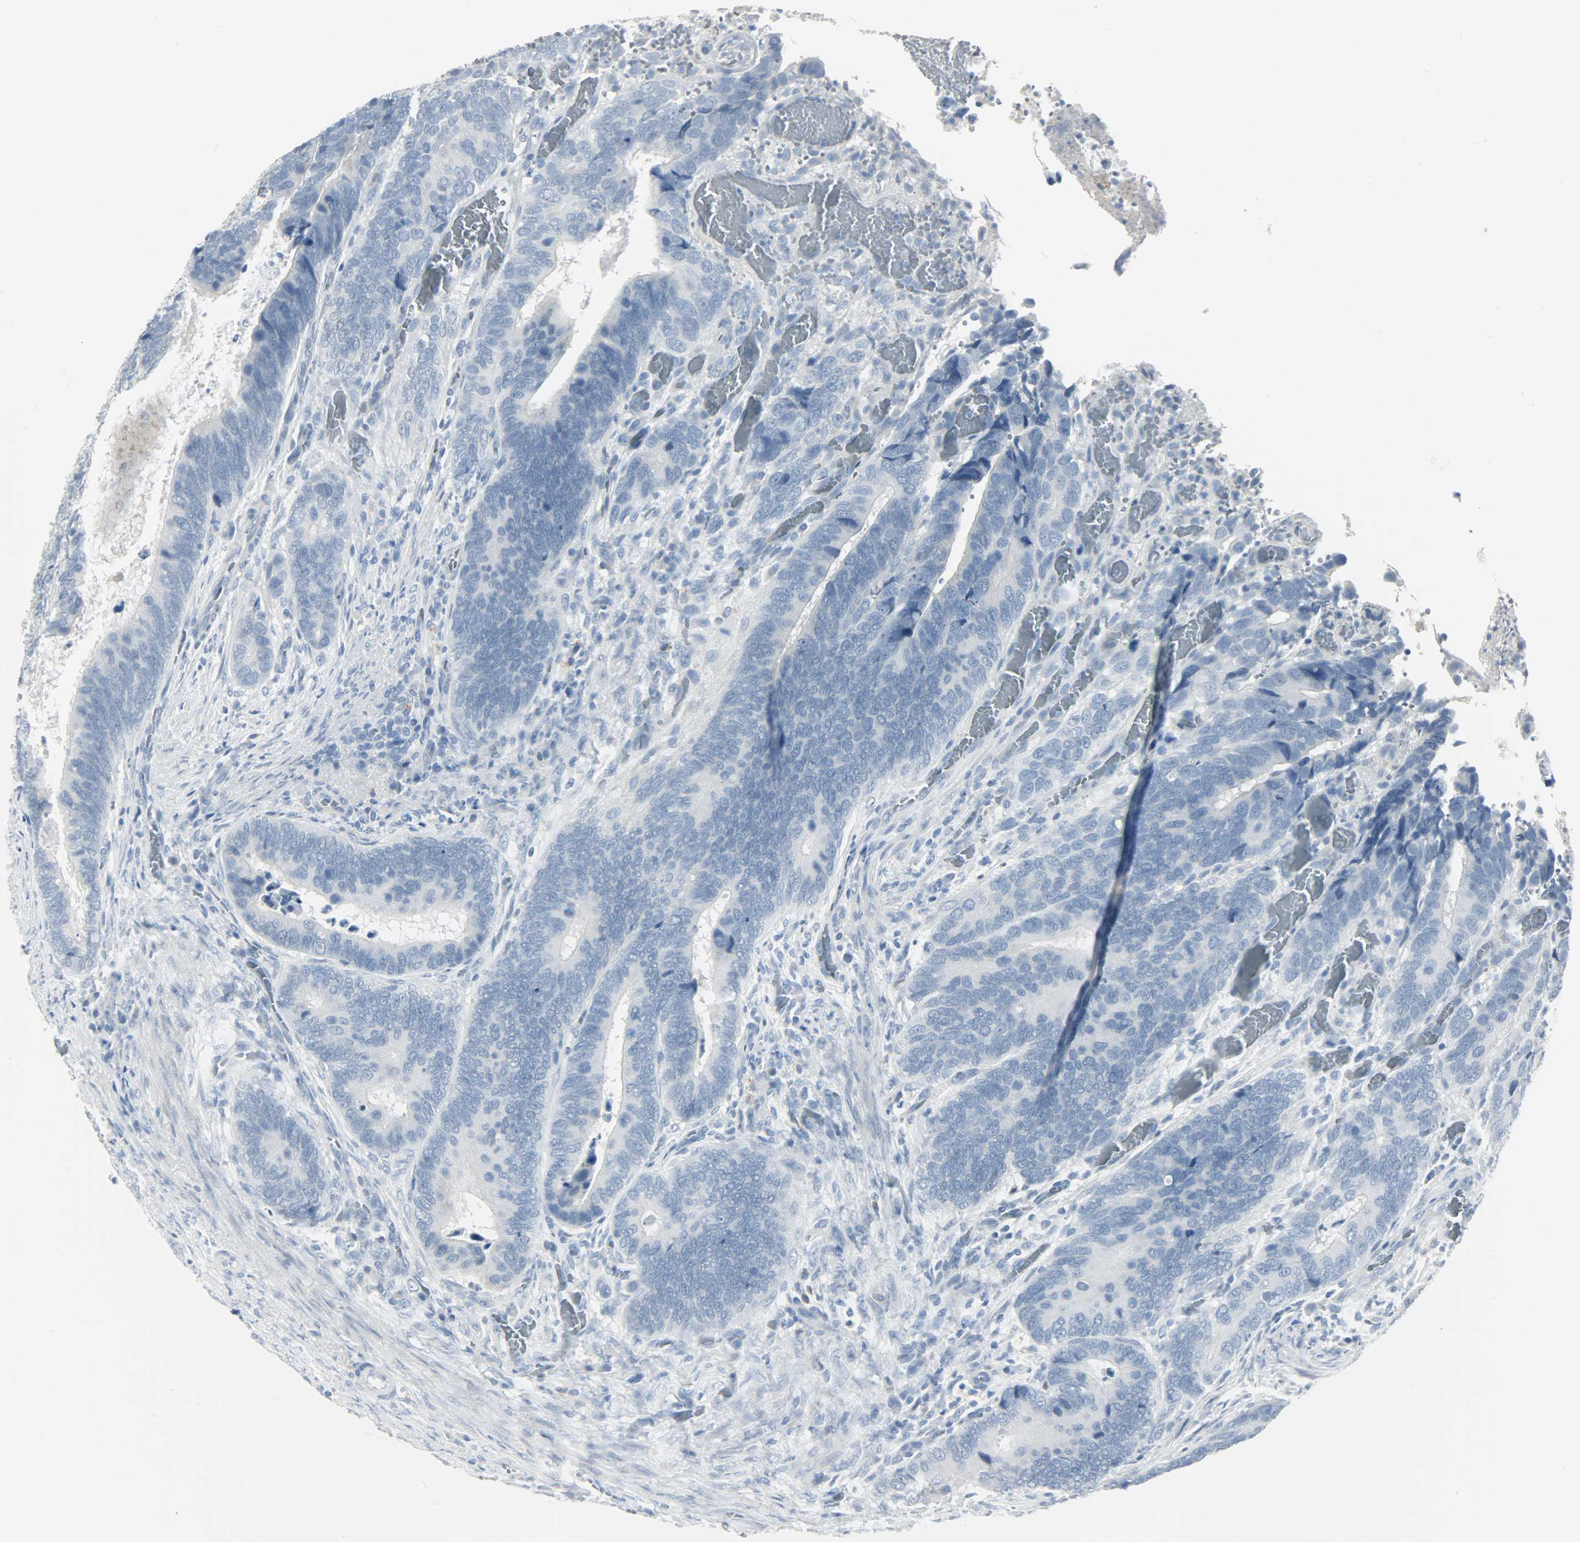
{"staining": {"intensity": "negative", "quantity": "none", "location": "none"}, "tissue": "colorectal cancer", "cell_type": "Tumor cells", "image_type": "cancer", "snomed": [{"axis": "morphology", "description": "Adenocarcinoma, NOS"}, {"axis": "topography", "description": "Colon"}], "caption": "Immunohistochemistry (IHC) of human colorectal adenocarcinoma reveals no expression in tumor cells. (Stains: DAB (3,3'-diaminobenzidine) immunohistochemistry (IHC) with hematoxylin counter stain, Microscopy: brightfield microscopy at high magnification).", "gene": "KIT", "patient": {"sex": "male", "age": 72}}